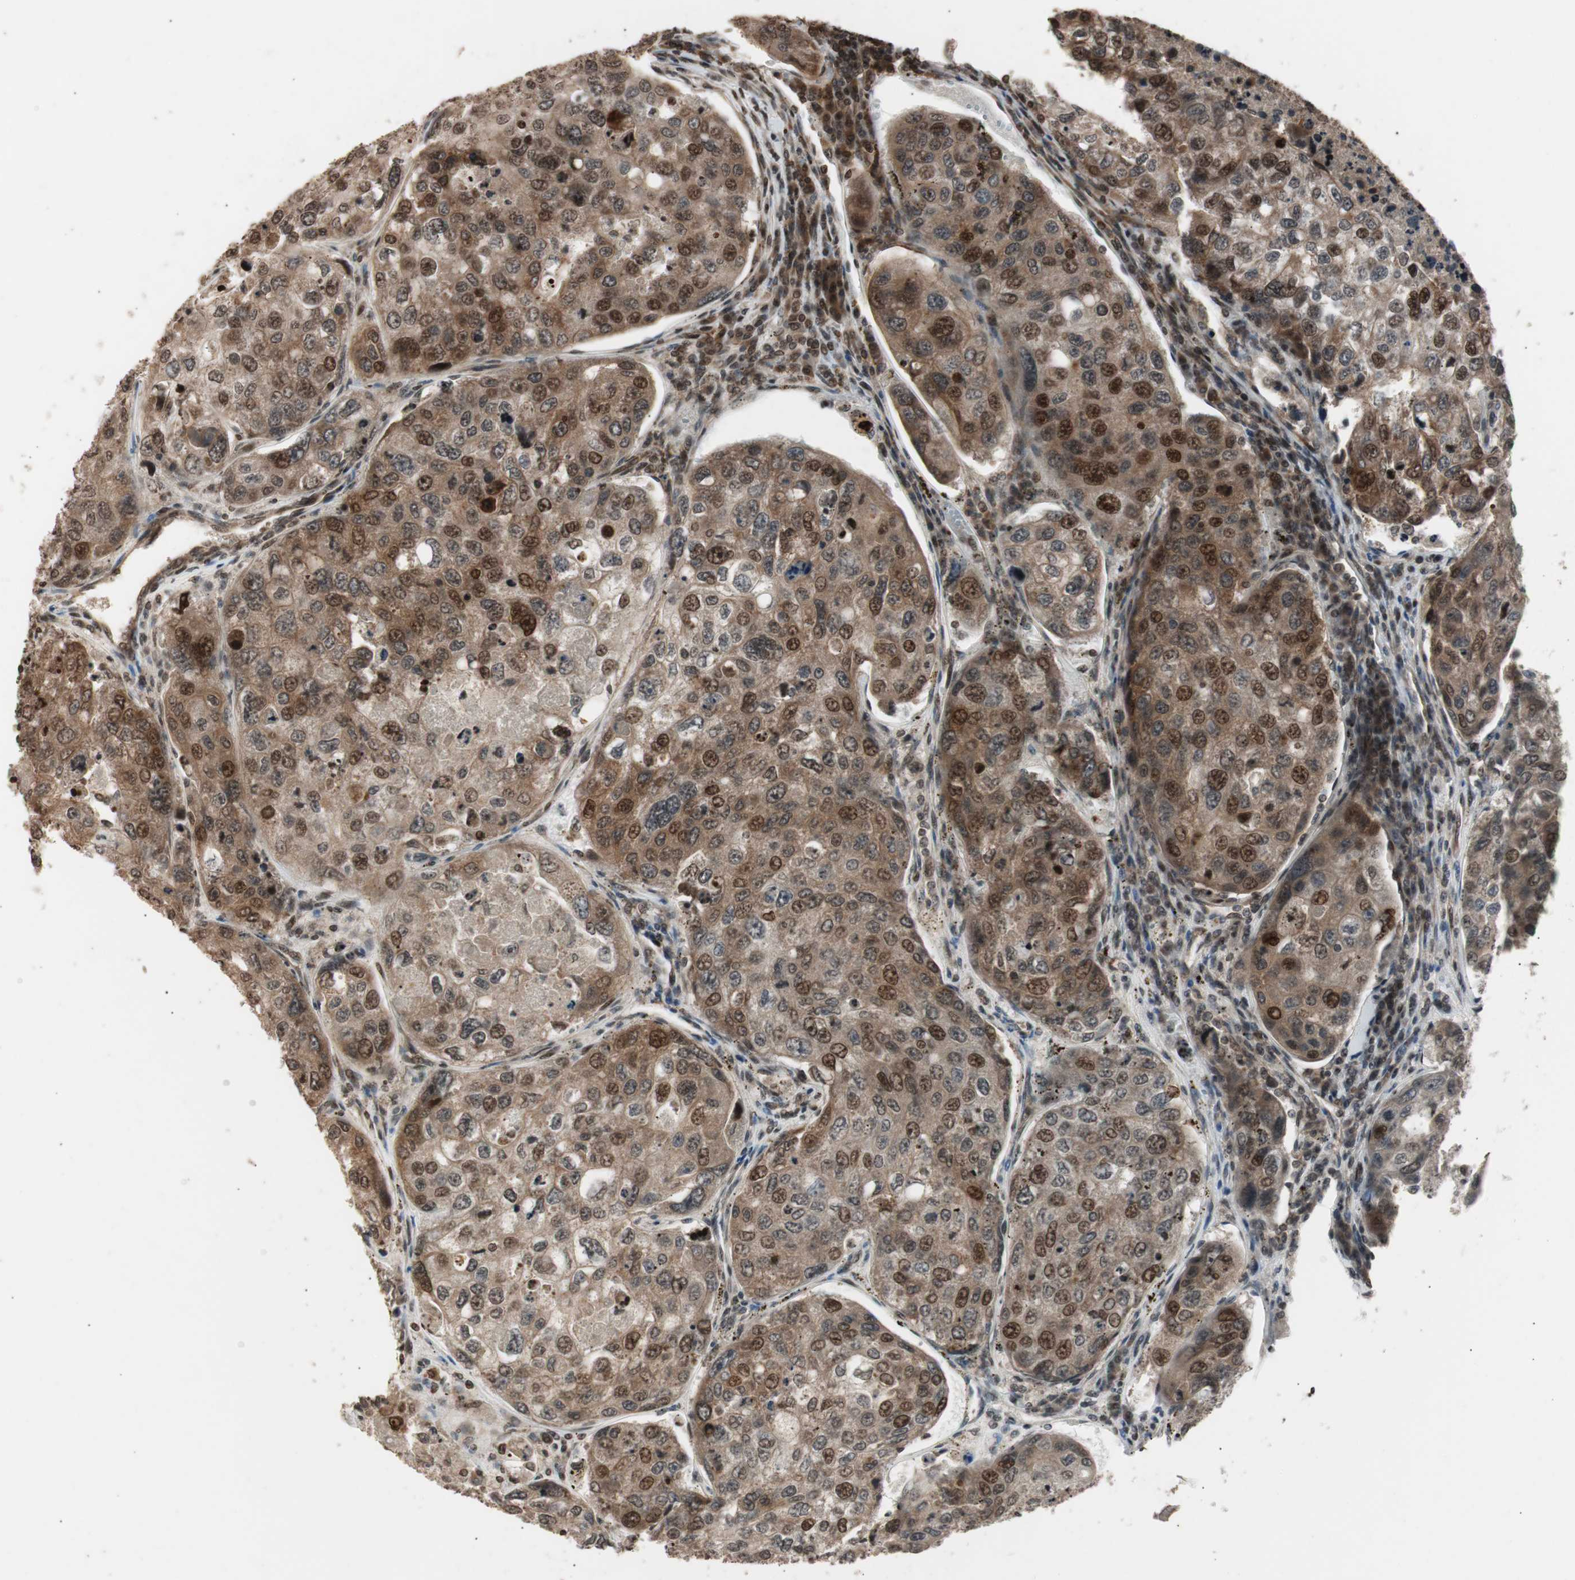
{"staining": {"intensity": "moderate", "quantity": ">75%", "location": "cytoplasmic/membranous,nuclear"}, "tissue": "urothelial cancer", "cell_type": "Tumor cells", "image_type": "cancer", "snomed": [{"axis": "morphology", "description": "Urothelial carcinoma, High grade"}, {"axis": "topography", "description": "Lymph node"}, {"axis": "topography", "description": "Urinary bladder"}], "caption": "A brown stain labels moderate cytoplasmic/membranous and nuclear expression of a protein in urothelial cancer tumor cells.", "gene": "ZFC3H1", "patient": {"sex": "male", "age": 51}}